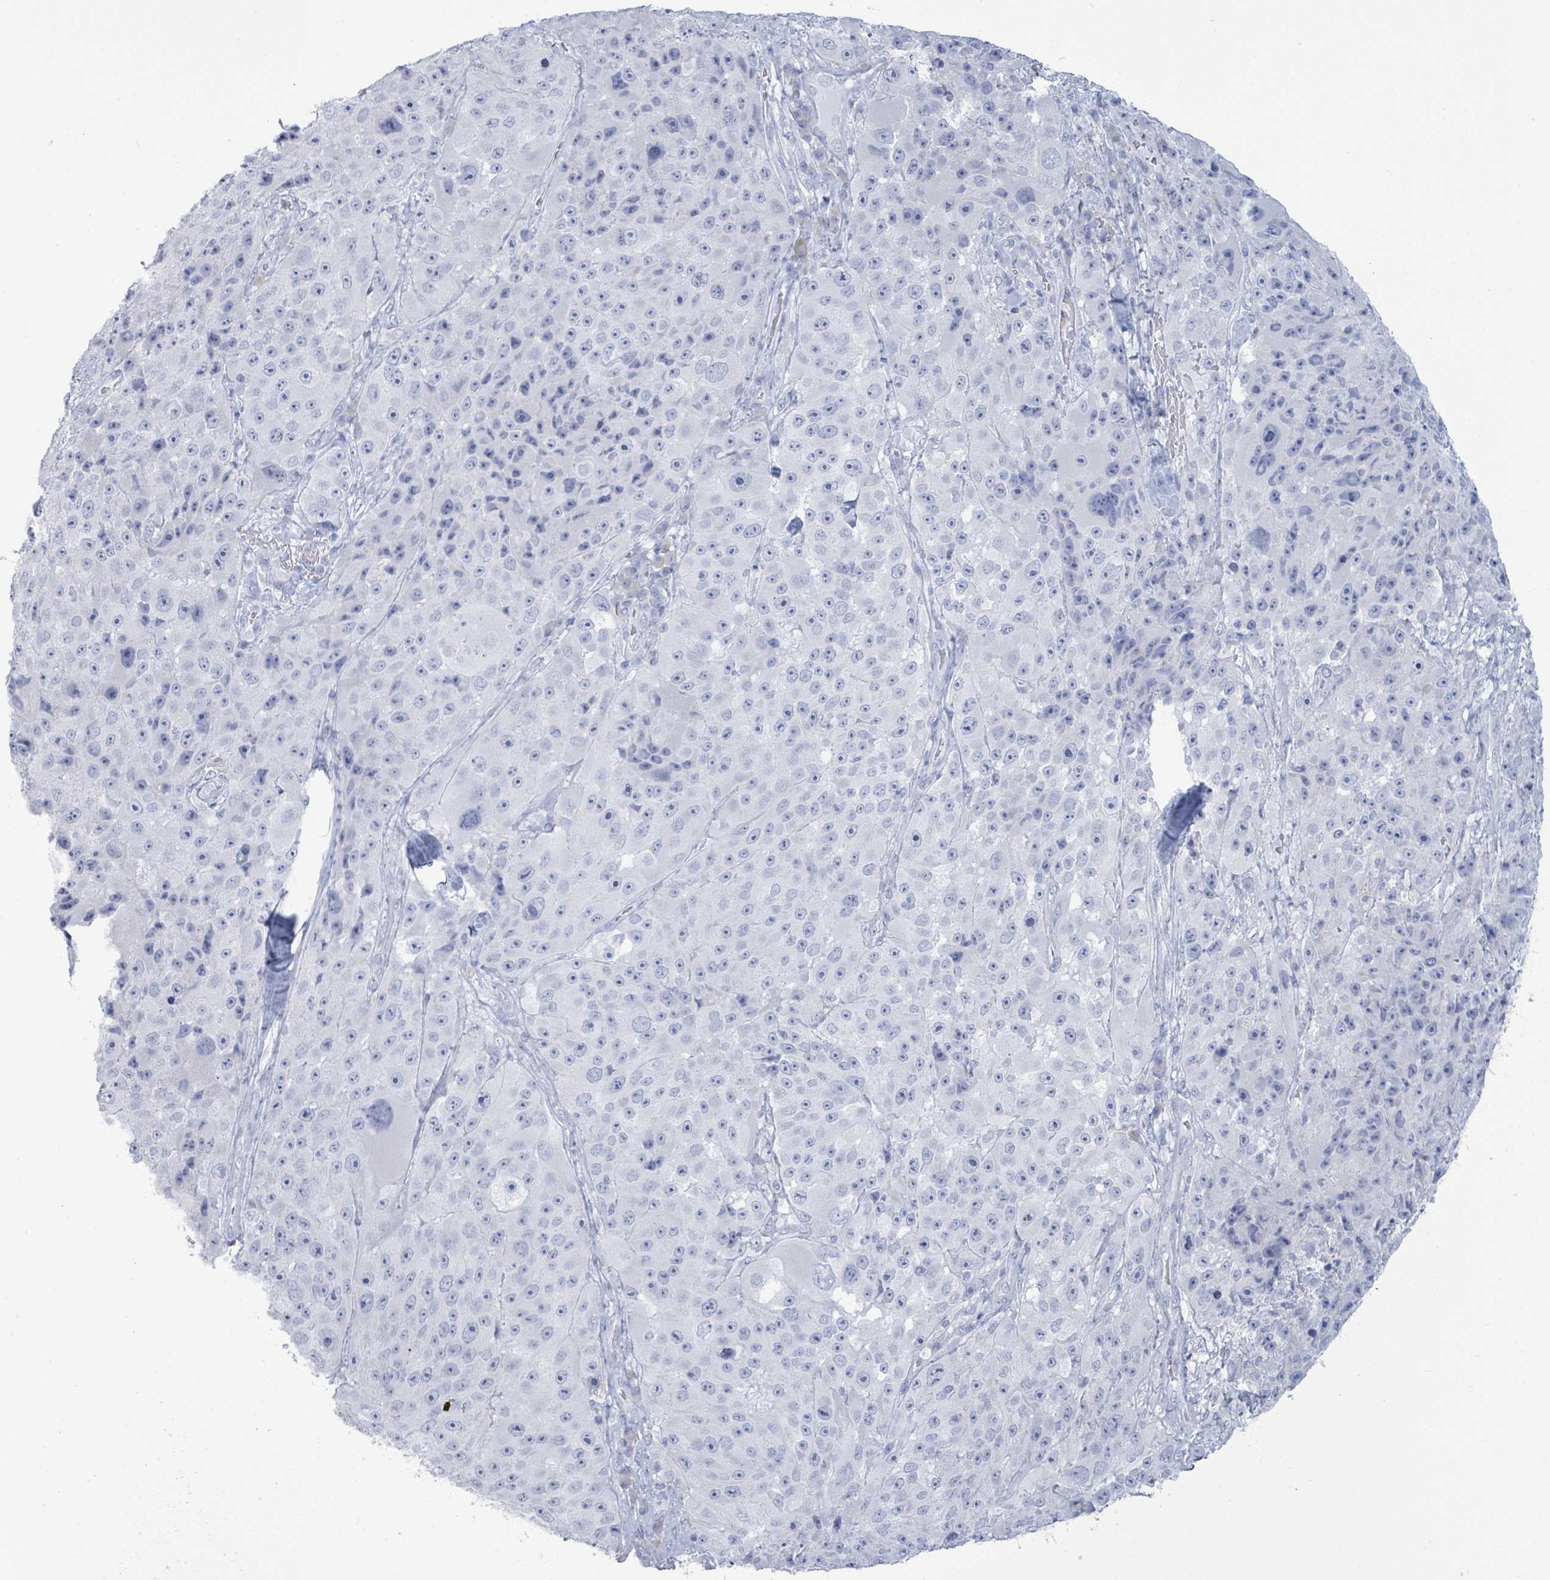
{"staining": {"intensity": "negative", "quantity": "none", "location": "none"}, "tissue": "melanoma", "cell_type": "Tumor cells", "image_type": "cancer", "snomed": [{"axis": "morphology", "description": "Malignant melanoma, Metastatic site"}, {"axis": "topography", "description": "Lymph node"}], "caption": "Protein analysis of malignant melanoma (metastatic site) reveals no significant expression in tumor cells.", "gene": "PGA3", "patient": {"sex": "male", "age": 62}}